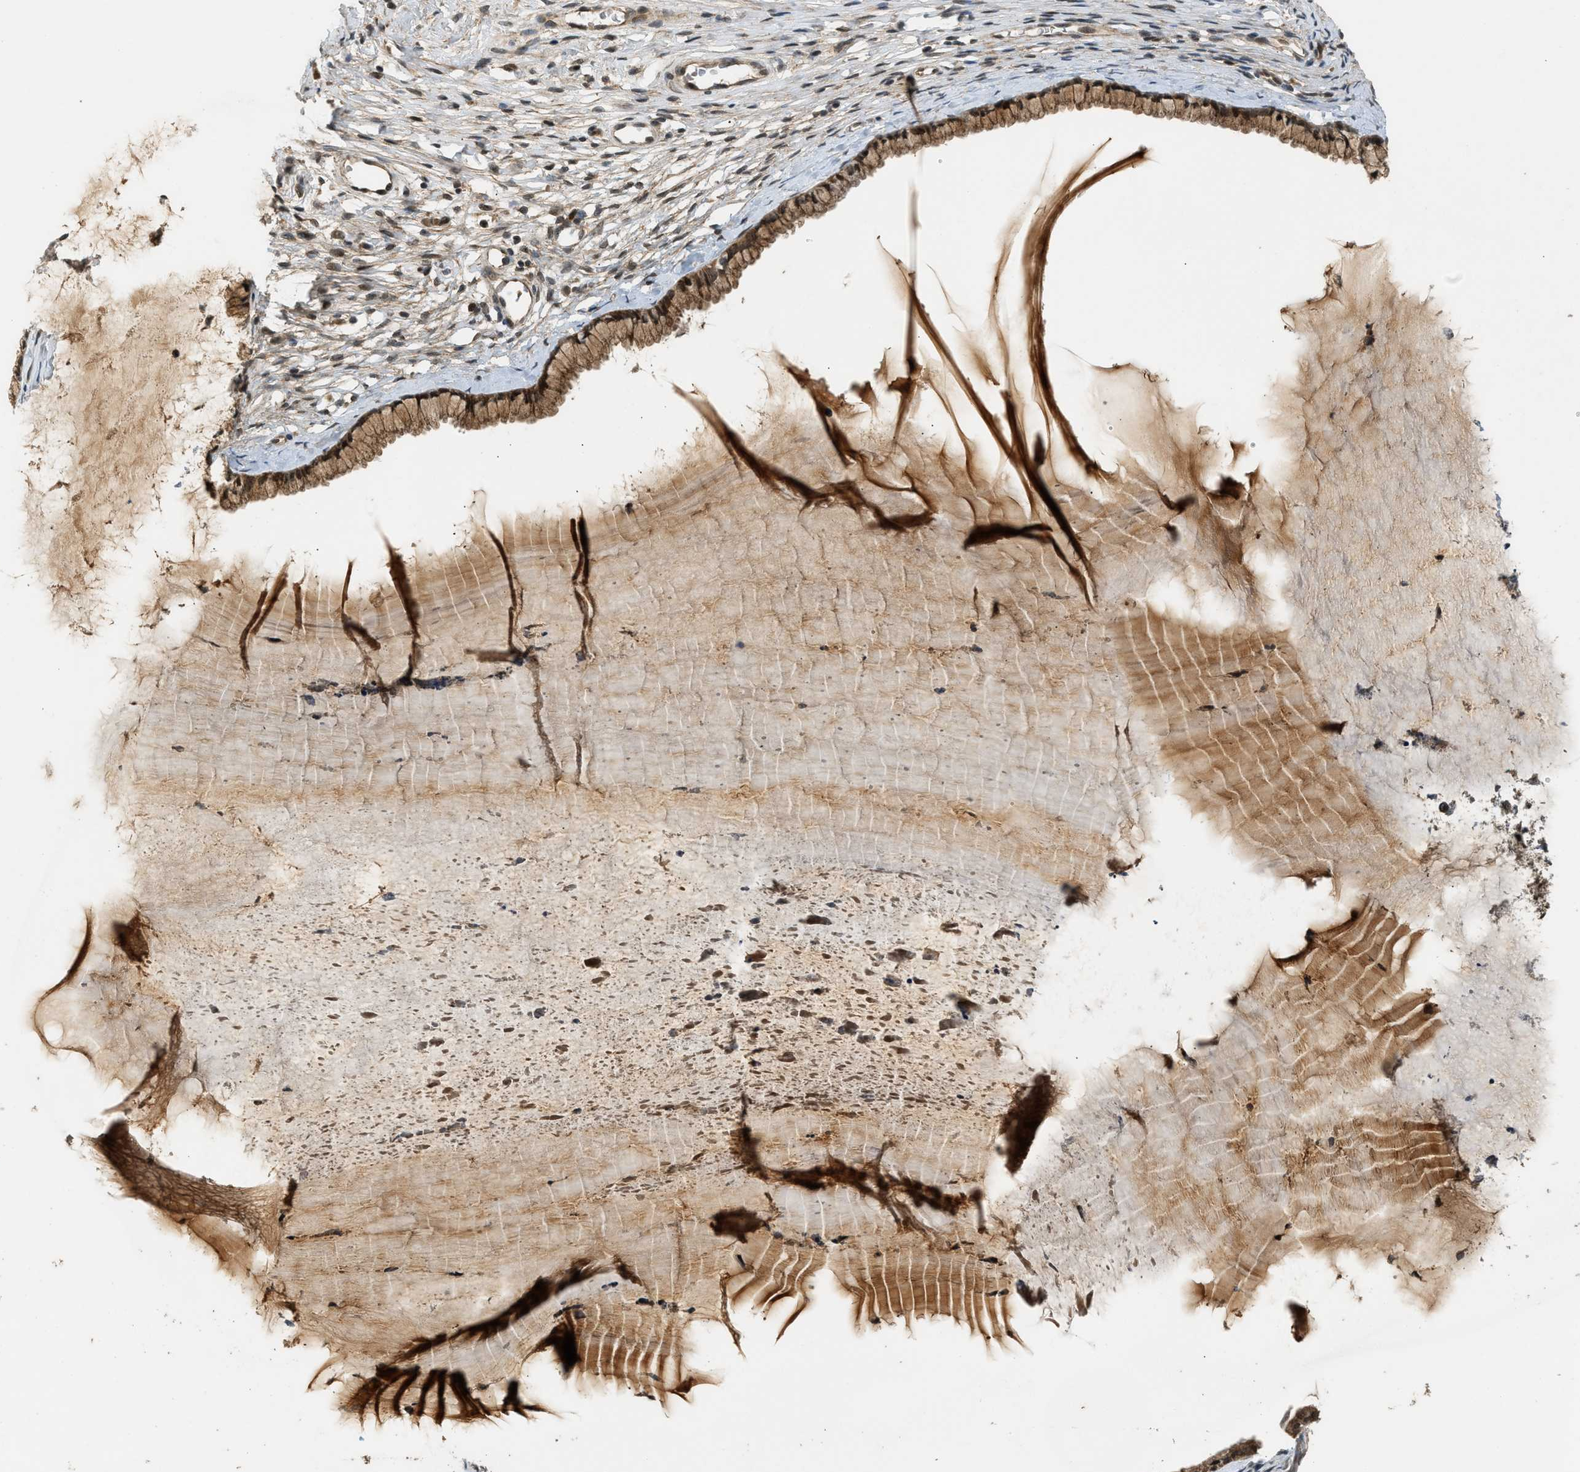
{"staining": {"intensity": "moderate", "quantity": ">75%", "location": "cytoplasmic/membranous,nuclear"}, "tissue": "cervix", "cell_type": "Glandular cells", "image_type": "normal", "snomed": [{"axis": "morphology", "description": "Normal tissue, NOS"}, {"axis": "topography", "description": "Cervix"}], "caption": "Cervix was stained to show a protein in brown. There is medium levels of moderate cytoplasmic/membranous,nuclear expression in approximately >75% of glandular cells. The staining was performed using DAB (3,3'-diaminobenzidine), with brown indicating positive protein expression. Nuclei are stained blue with hematoxylin.", "gene": "GET1", "patient": {"sex": "female", "age": 77}}